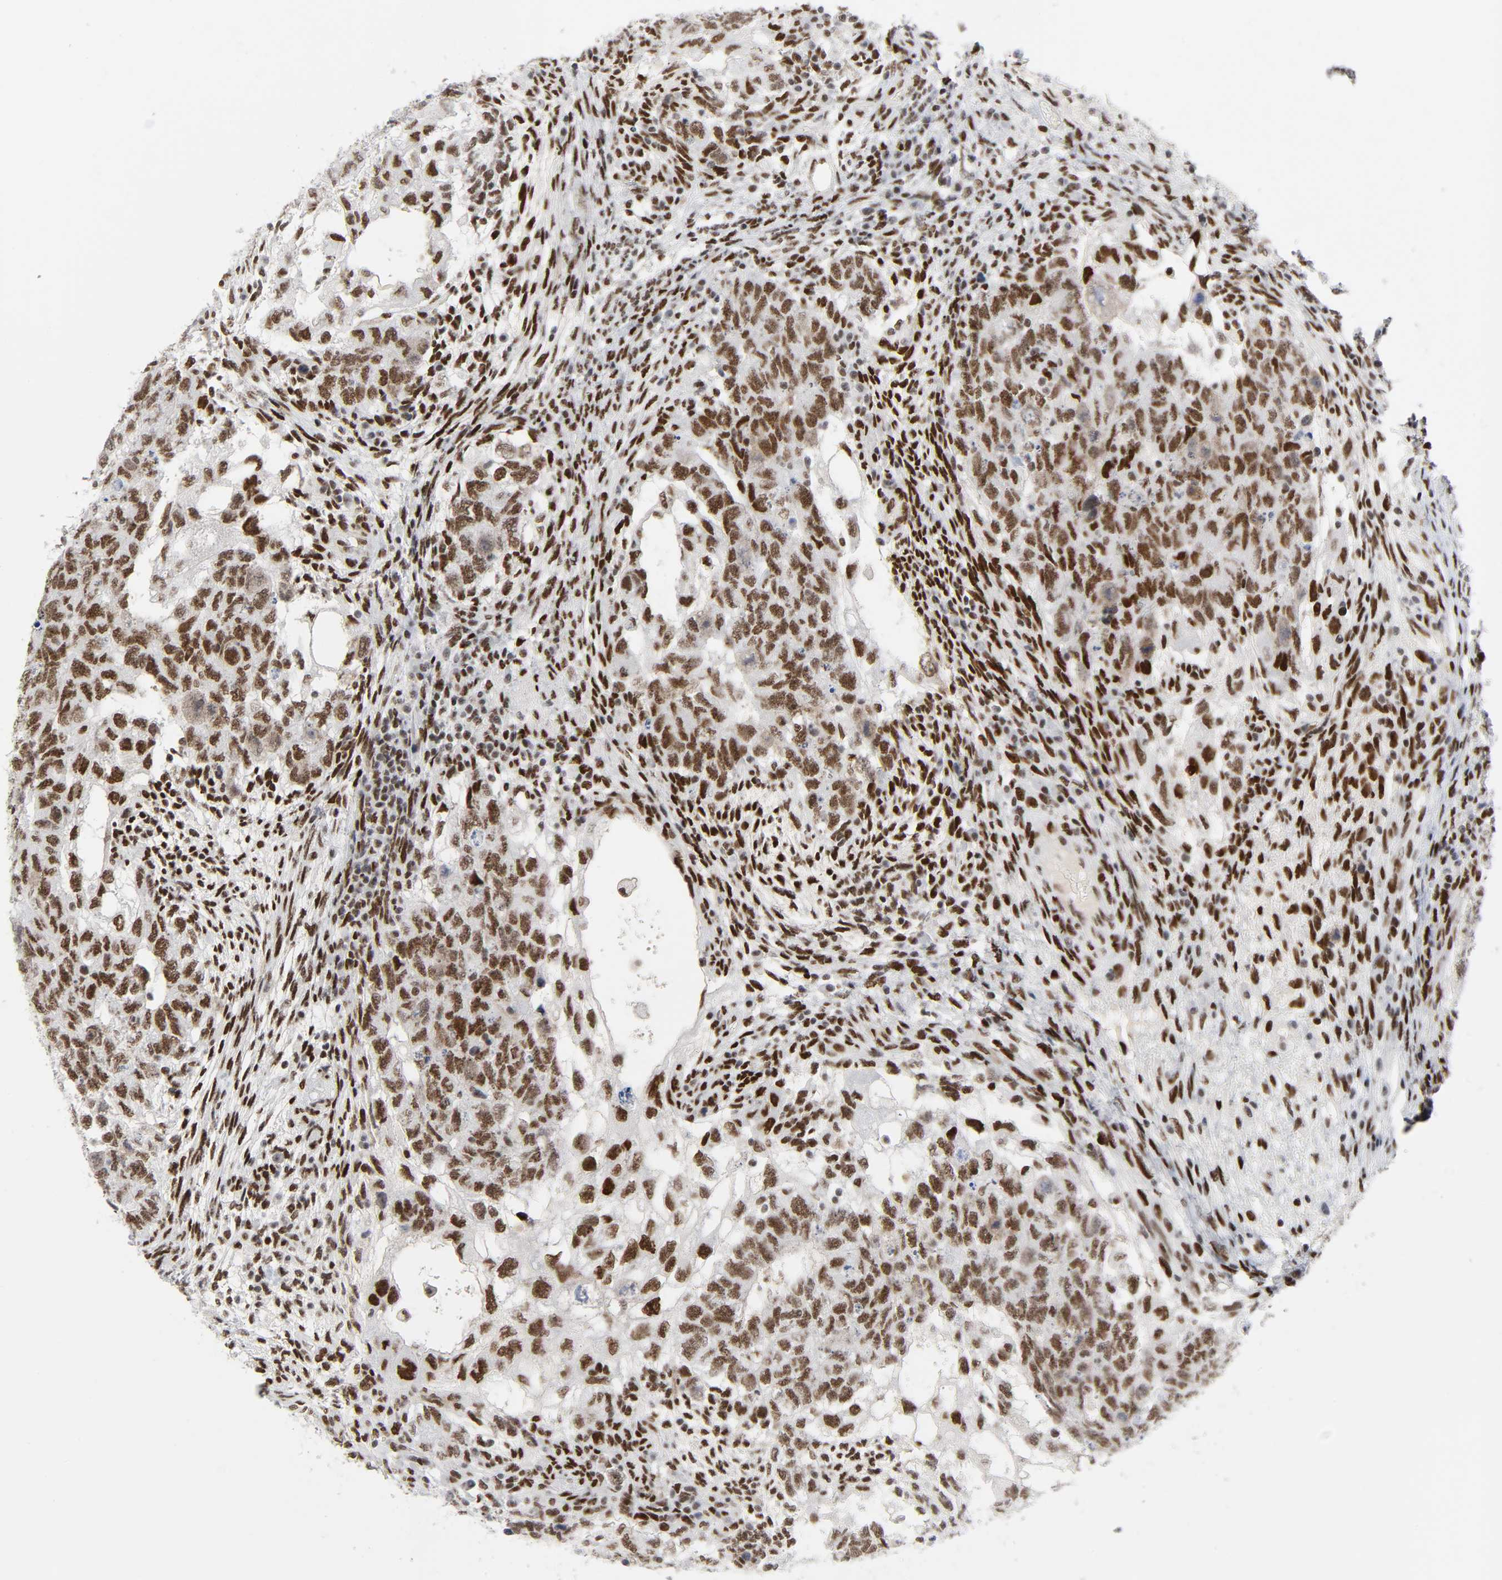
{"staining": {"intensity": "moderate", "quantity": ">75%", "location": "nuclear"}, "tissue": "testis cancer", "cell_type": "Tumor cells", "image_type": "cancer", "snomed": [{"axis": "morphology", "description": "Normal tissue, NOS"}, {"axis": "morphology", "description": "Carcinoma, Embryonal, NOS"}, {"axis": "topography", "description": "Testis"}], "caption": "Immunohistochemistry image of testis cancer stained for a protein (brown), which shows medium levels of moderate nuclear positivity in approximately >75% of tumor cells.", "gene": "HSF1", "patient": {"sex": "male", "age": 36}}